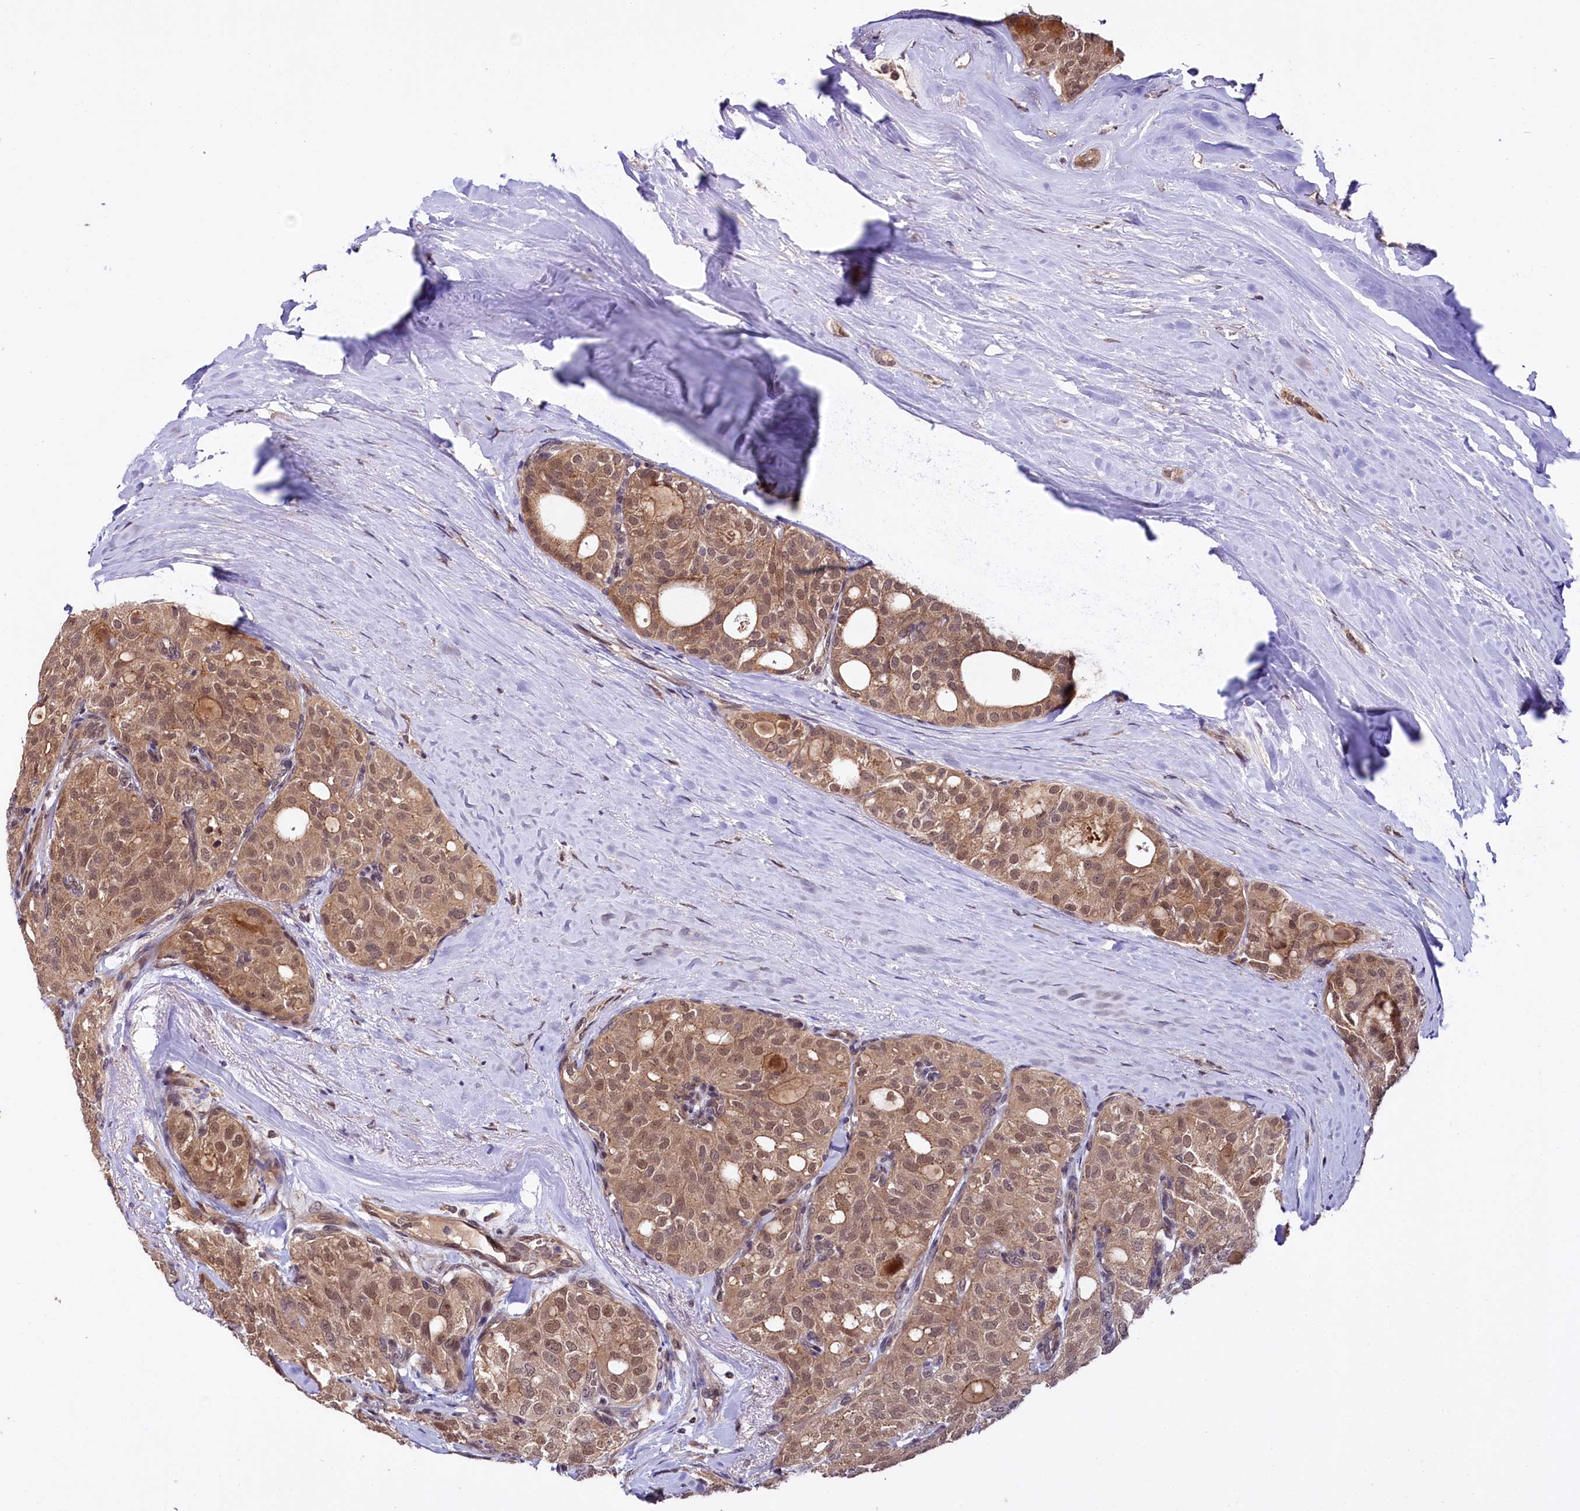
{"staining": {"intensity": "moderate", "quantity": ">75%", "location": "cytoplasmic/membranous,nuclear"}, "tissue": "thyroid cancer", "cell_type": "Tumor cells", "image_type": "cancer", "snomed": [{"axis": "morphology", "description": "Follicular adenoma carcinoma, NOS"}, {"axis": "topography", "description": "Thyroid gland"}], "caption": "This is an image of immunohistochemistry (IHC) staining of thyroid cancer, which shows moderate staining in the cytoplasmic/membranous and nuclear of tumor cells.", "gene": "UBE3A", "patient": {"sex": "male", "age": 75}}